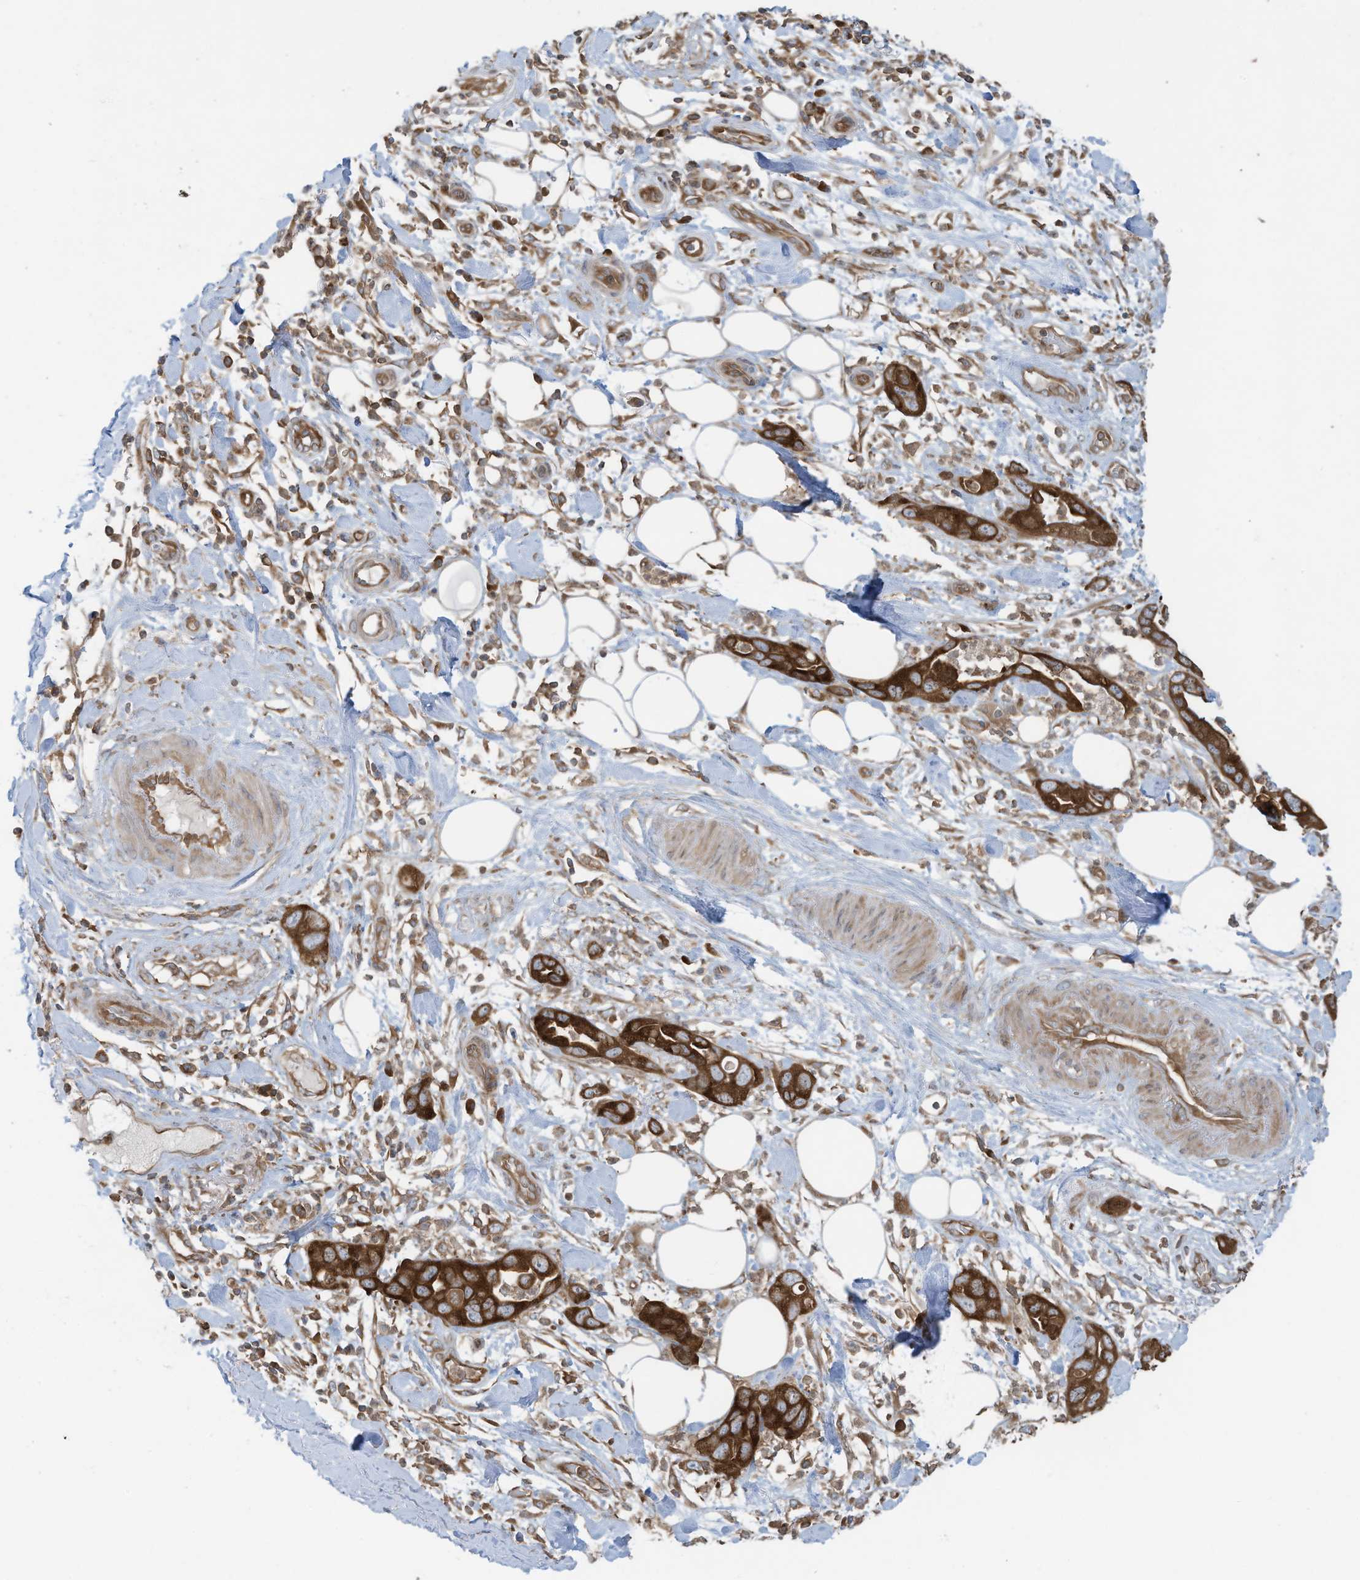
{"staining": {"intensity": "strong", "quantity": ">75%", "location": "cytoplasmic/membranous"}, "tissue": "pancreatic cancer", "cell_type": "Tumor cells", "image_type": "cancer", "snomed": [{"axis": "morphology", "description": "Adenocarcinoma, NOS"}, {"axis": "topography", "description": "Pancreas"}], "caption": "Immunohistochemistry (IHC) of human pancreatic cancer (adenocarcinoma) reveals high levels of strong cytoplasmic/membranous positivity in about >75% of tumor cells. (DAB IHC, brown staining for protein, blue staining for nuclei).", "gene": "OLA1", "patient": {"sex": "female", "age": 71}}